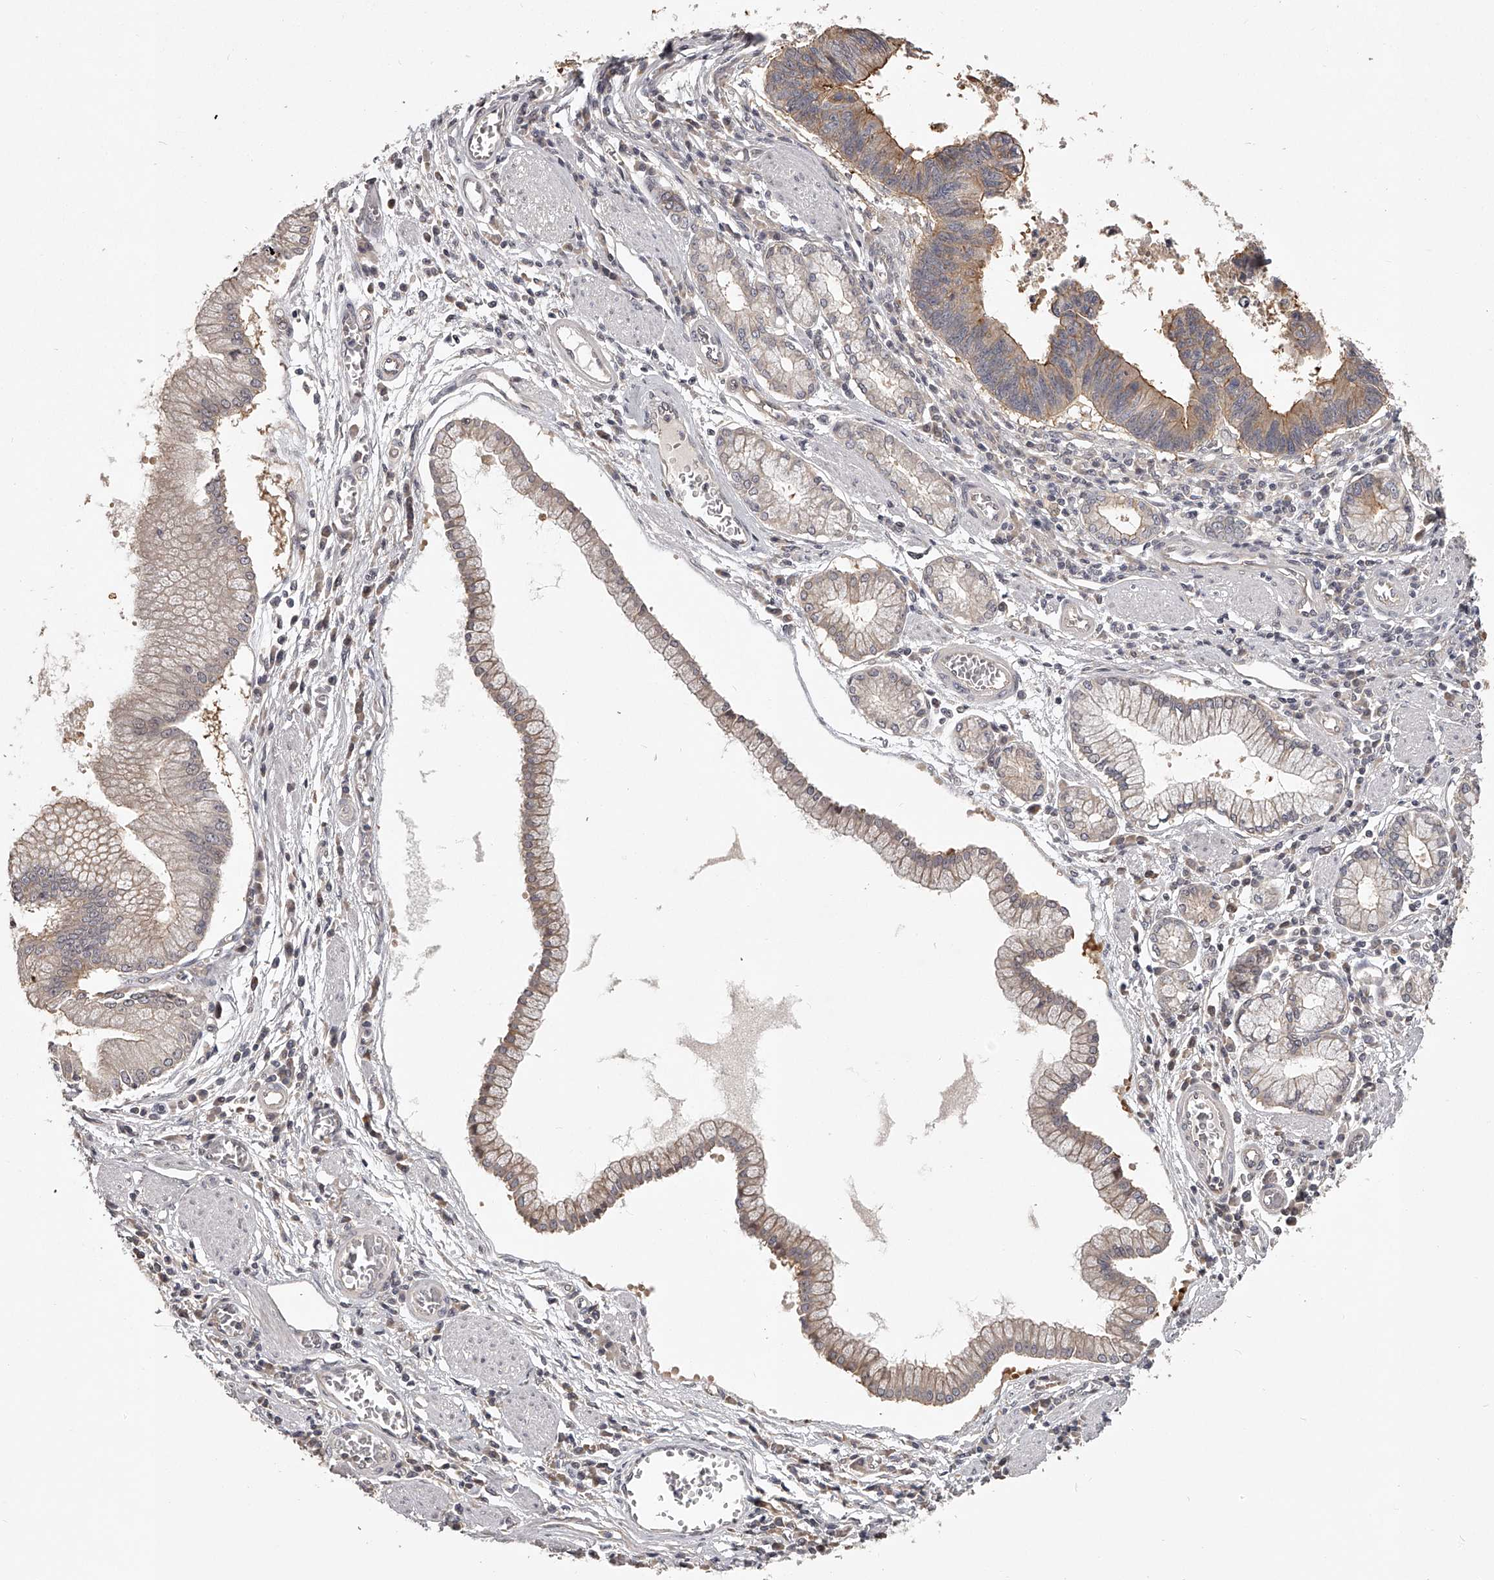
{"staining": {"intensity": "moderate", "quantity": ">75%", "location": "cytoplasmic/membranous"}, "tissue": "stomach cancer", "cell_type": "Tumor cells", "image_type": "cancer", "snomed": [{"axis": "morphology", "description": "Adenocarcinoma, NOS"}, {"axis": "topography", "description": "Stomach"}], "caption": "A medium amount of moderate cytoplasmic/membranous positivity is appreciated in approximately >75% of tumor cells in stomach cancer (adenocarcinoma) tissue.", "gene": "ZNF582", "patient": {"sex": "male", "age": 59}}